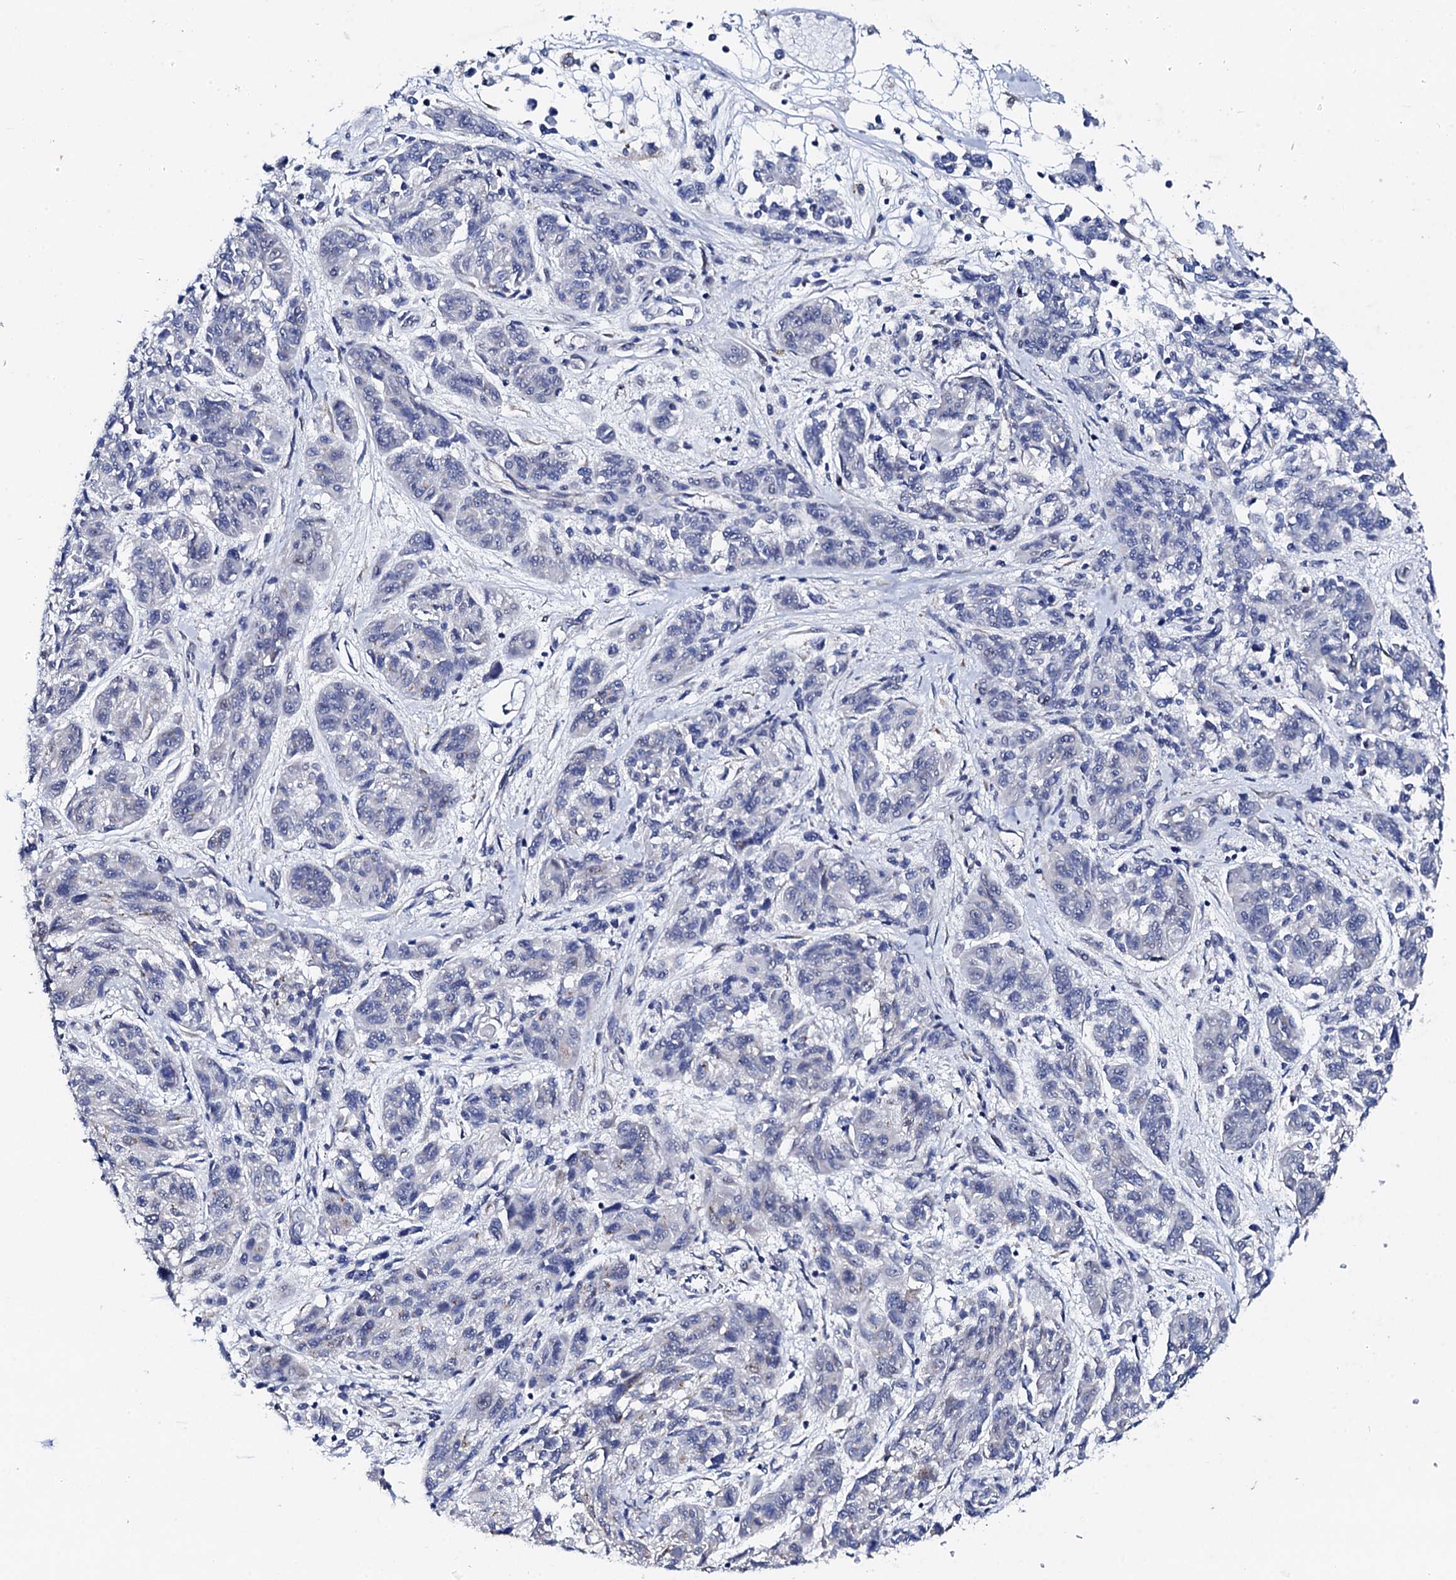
{"staining": {"intensity": "negative", "quantity": "none", "location": "none"}, "tissue": "melanoma", "cell_type": "Tumor cells", "image_type": "cancer", "snomed": [{"axis": "morphology", "description": "Malignant melanoma, NOS"}, {"axis": "topography", "description": "Skin"}], "caption": "Immunohistochemistry (IHC) of malignant melanoma shows no expression in tumor cells. The staining was performed using DAB to visualize the protein expression in brown, while the nuclei were stained in blue with hematoxylin (Magnification: 20x).", "gene": "TRDN", "patient": {"sex": "male", "age": 53}}